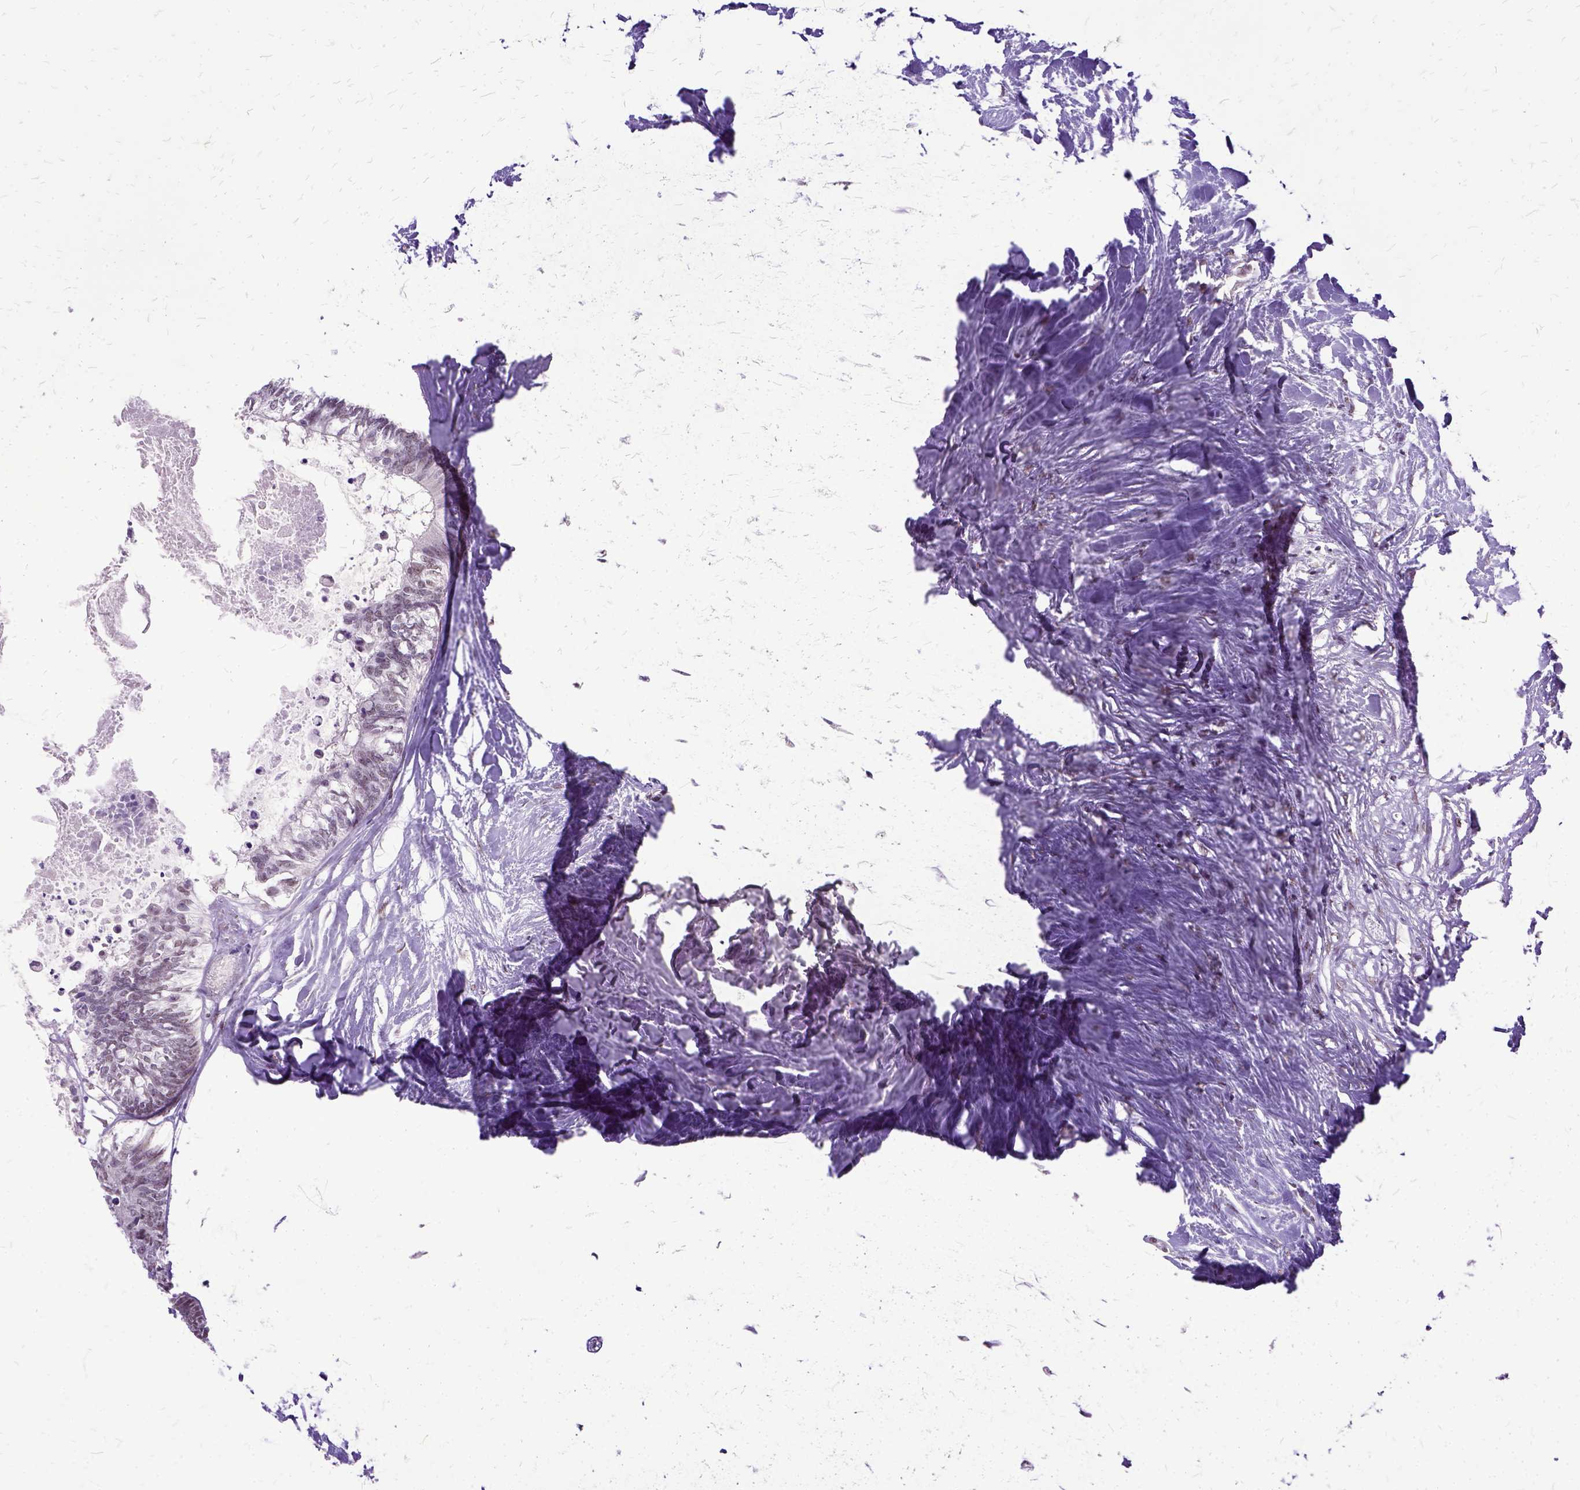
{"staining": {"intensity": "weak", "quantity": ">75%", "location": "nuclear"}, "tissue": "colorectal cancer", "cell_type": "Tumor cells", "image_type": "cancer", "snomed": [{"axis": "morphology", "description": "Adenocarcinoma, NOS"}, {"axis": "topography", "description": "Colon"}, {"axis": "topography", "description": "Rectum"}], "caption": "A brown stain shows weak nuclear positivity of a protein in human colorectal cancer (adenocarcinoma) tumor cells.", "gene": "SETD1A", "patient": {"sex": "male", "age": 57}}